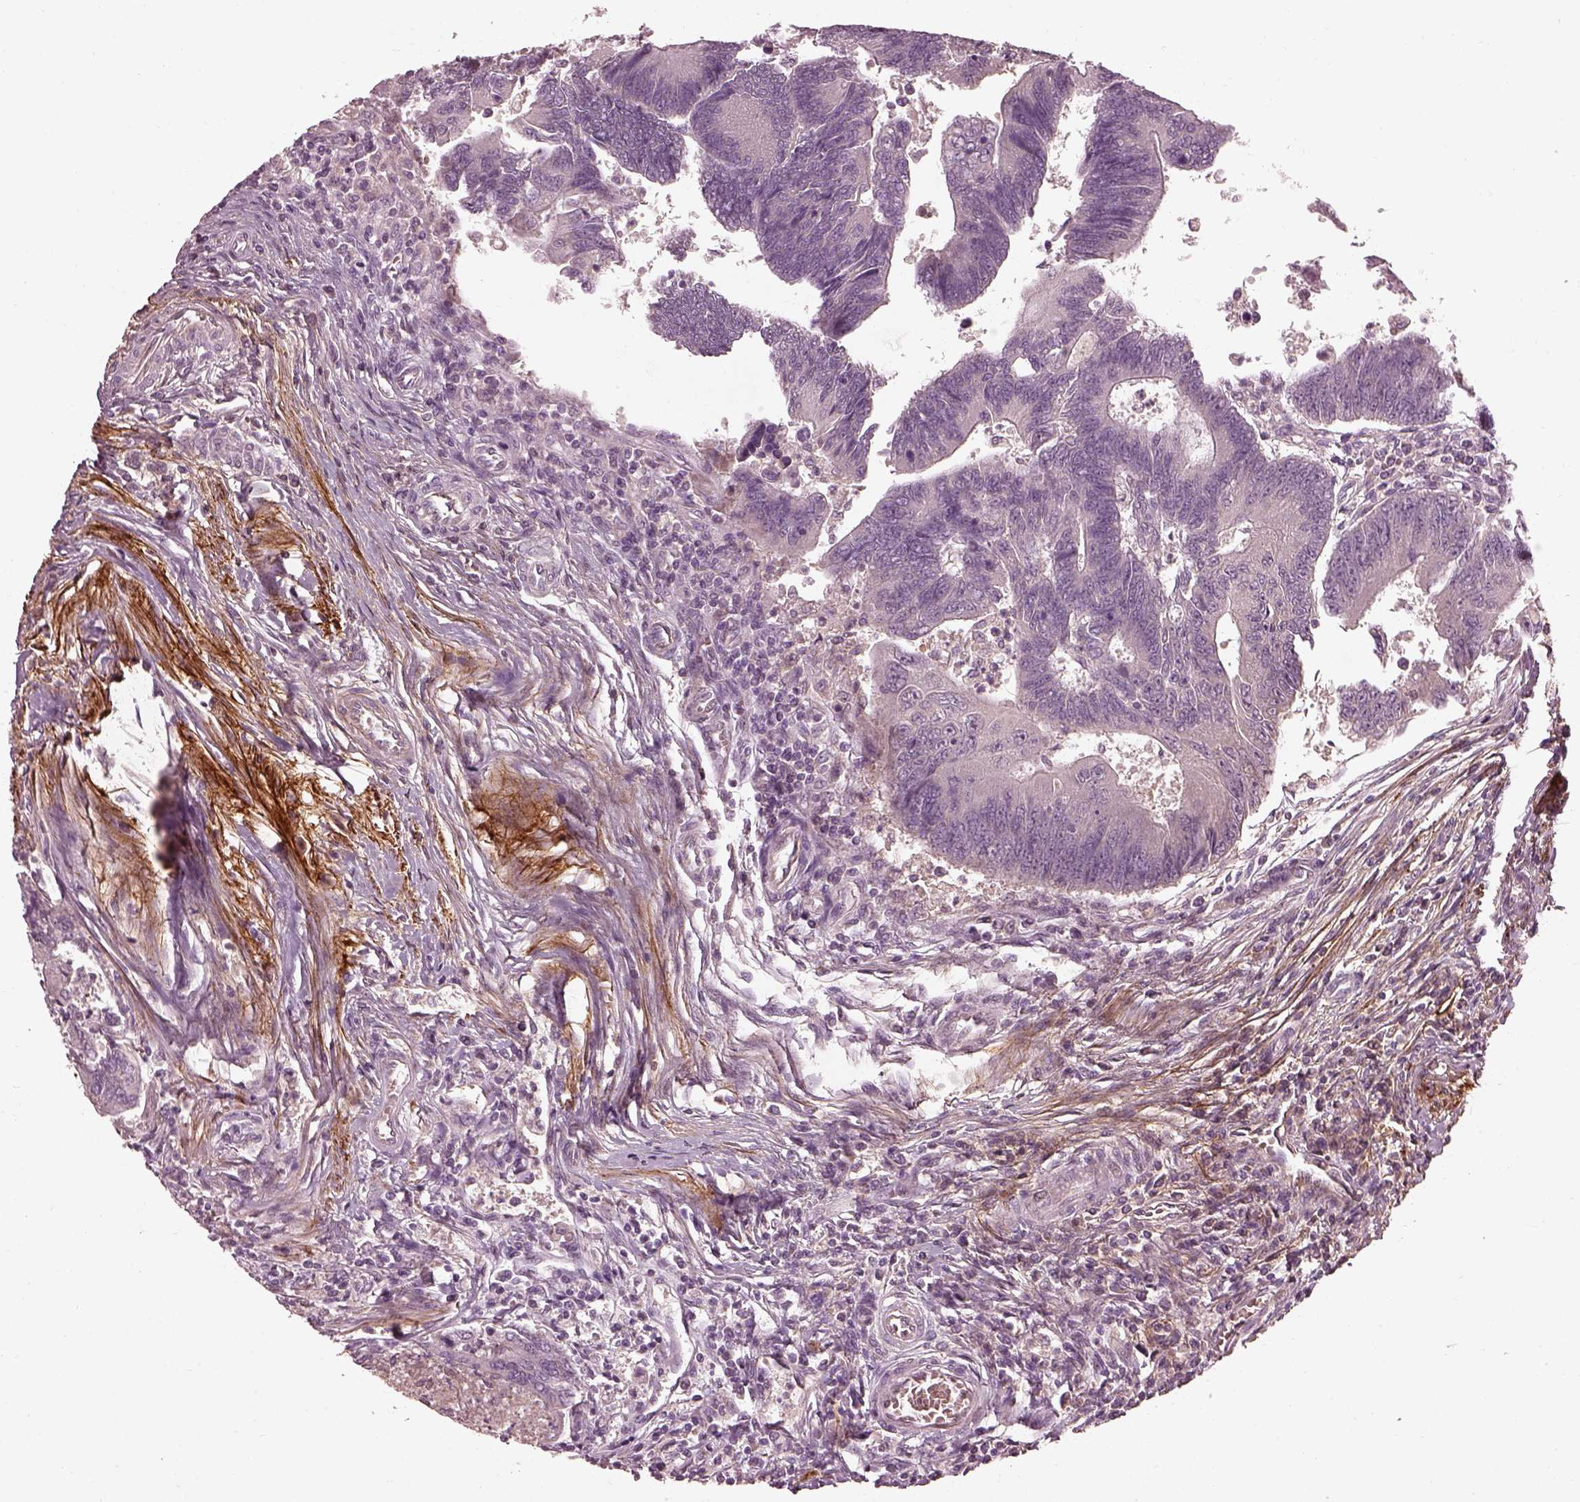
{"staining": {"intensity": "negative", "quantity": "none", "location": "none"}, "tissue": "colorectal cancer", "cell_type": "Tumor cells", "image_type": "cancer", "snomed": [{"axis": "morphology", "description": "Adenocarcinoma, NOS"}, {"axis": "topography", "description": "Colon"}], "caption": "This is an IHC micrograph of human colorectal adenocarcinoma. There is no staining in tumor cells.", "gene": "EFEMP1", "patient": {"sex": "female", "age": 67}}